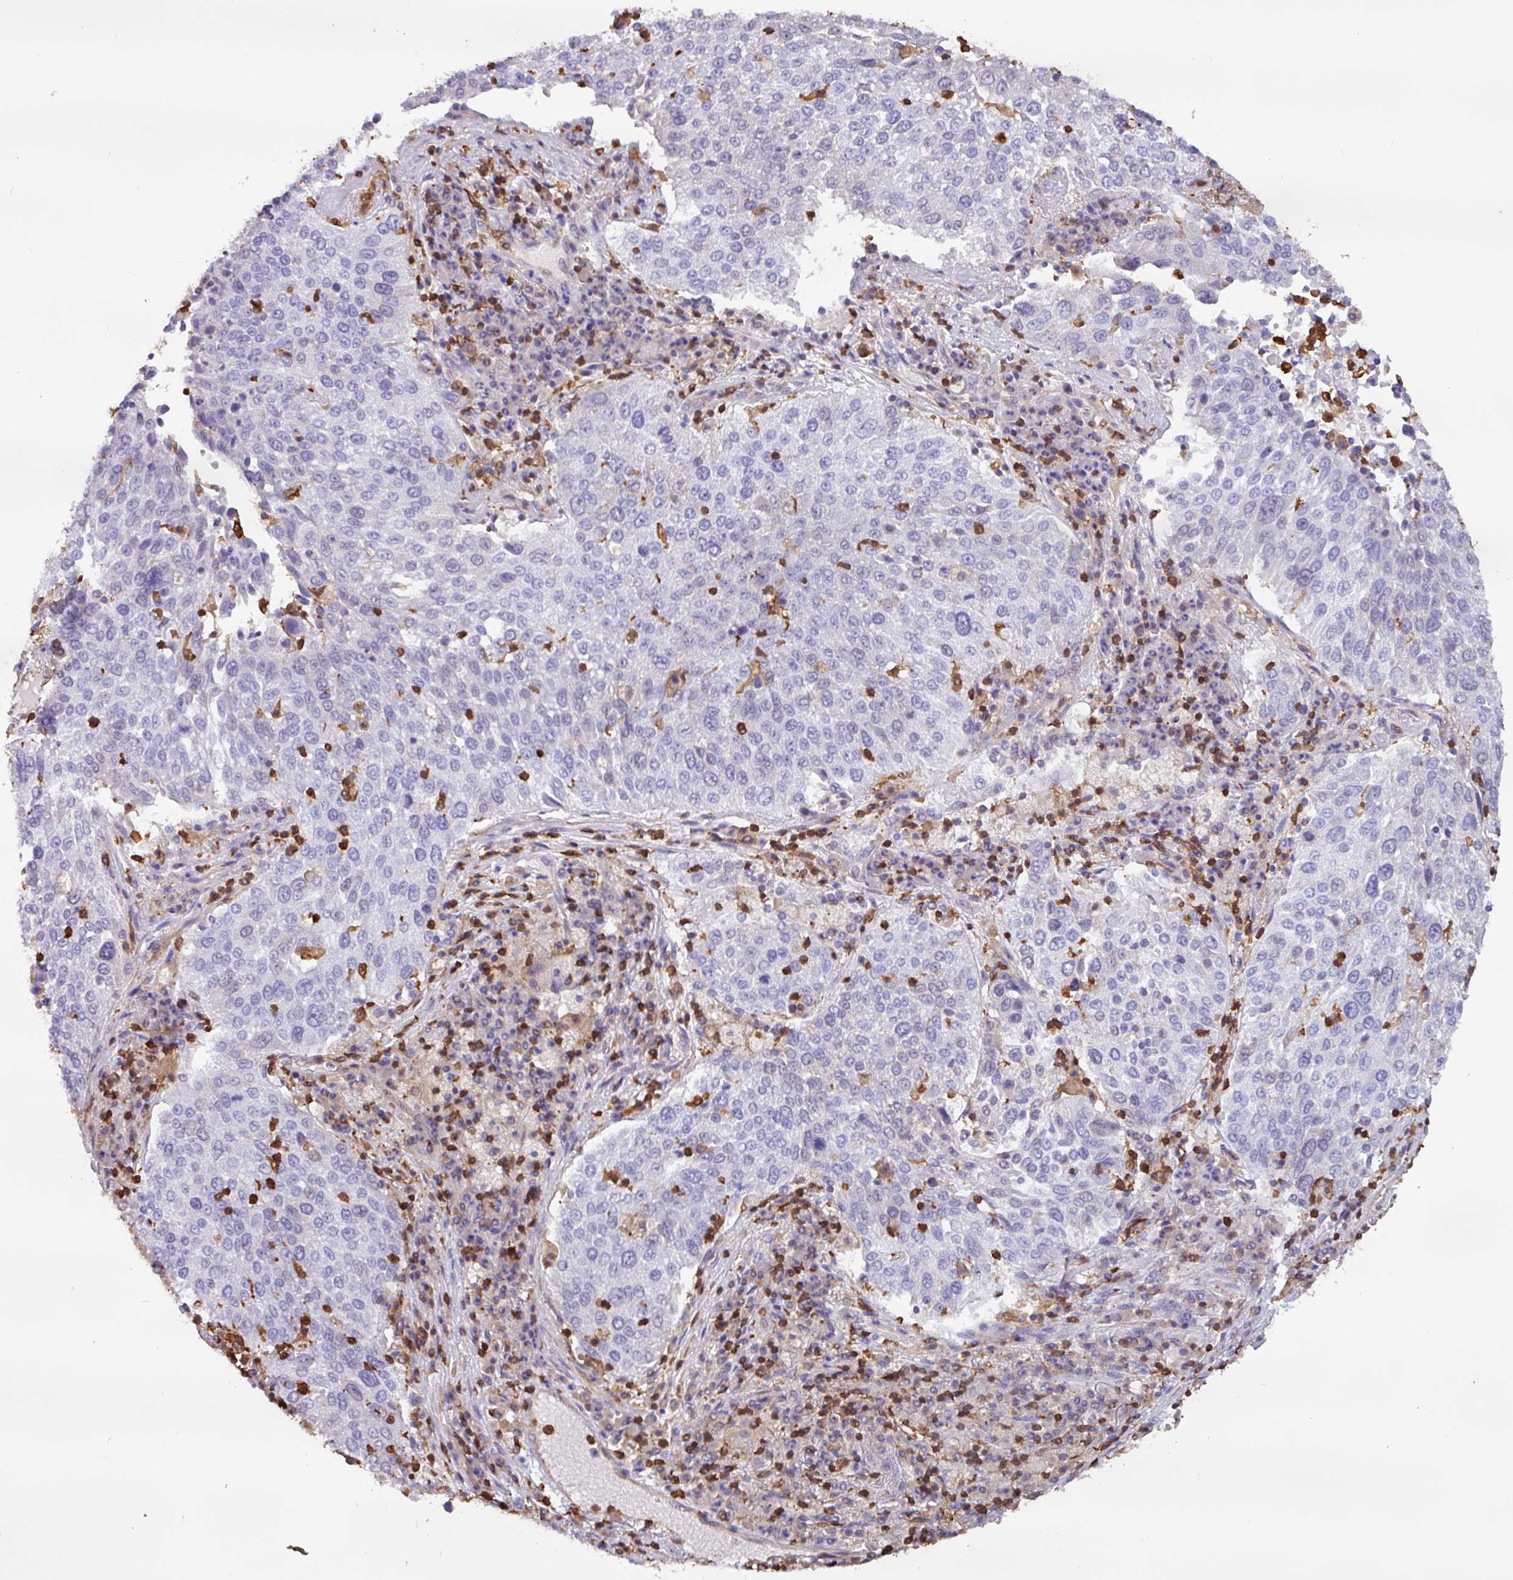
{"staining": {"intensity": "negative", "quantity": "none", "location": "none"}, "tissue": "lung cancer", "cell_type": "Tumor cells", "image_type": "cancer", "snomed": [{"axis": "morphology", "description": "Squamous cell carcinoma, NOS"}, {"axis": "topography", "description": "Lung"}], "caption": "DAB (3,3'-diaminobenzidine) immunohistochemical staining of human lung squamous cell carcinoma reveals no significant expression in tumor cells.", "gene": "ARHGDIB", "patient": {"sex": "male", "age": 65}}